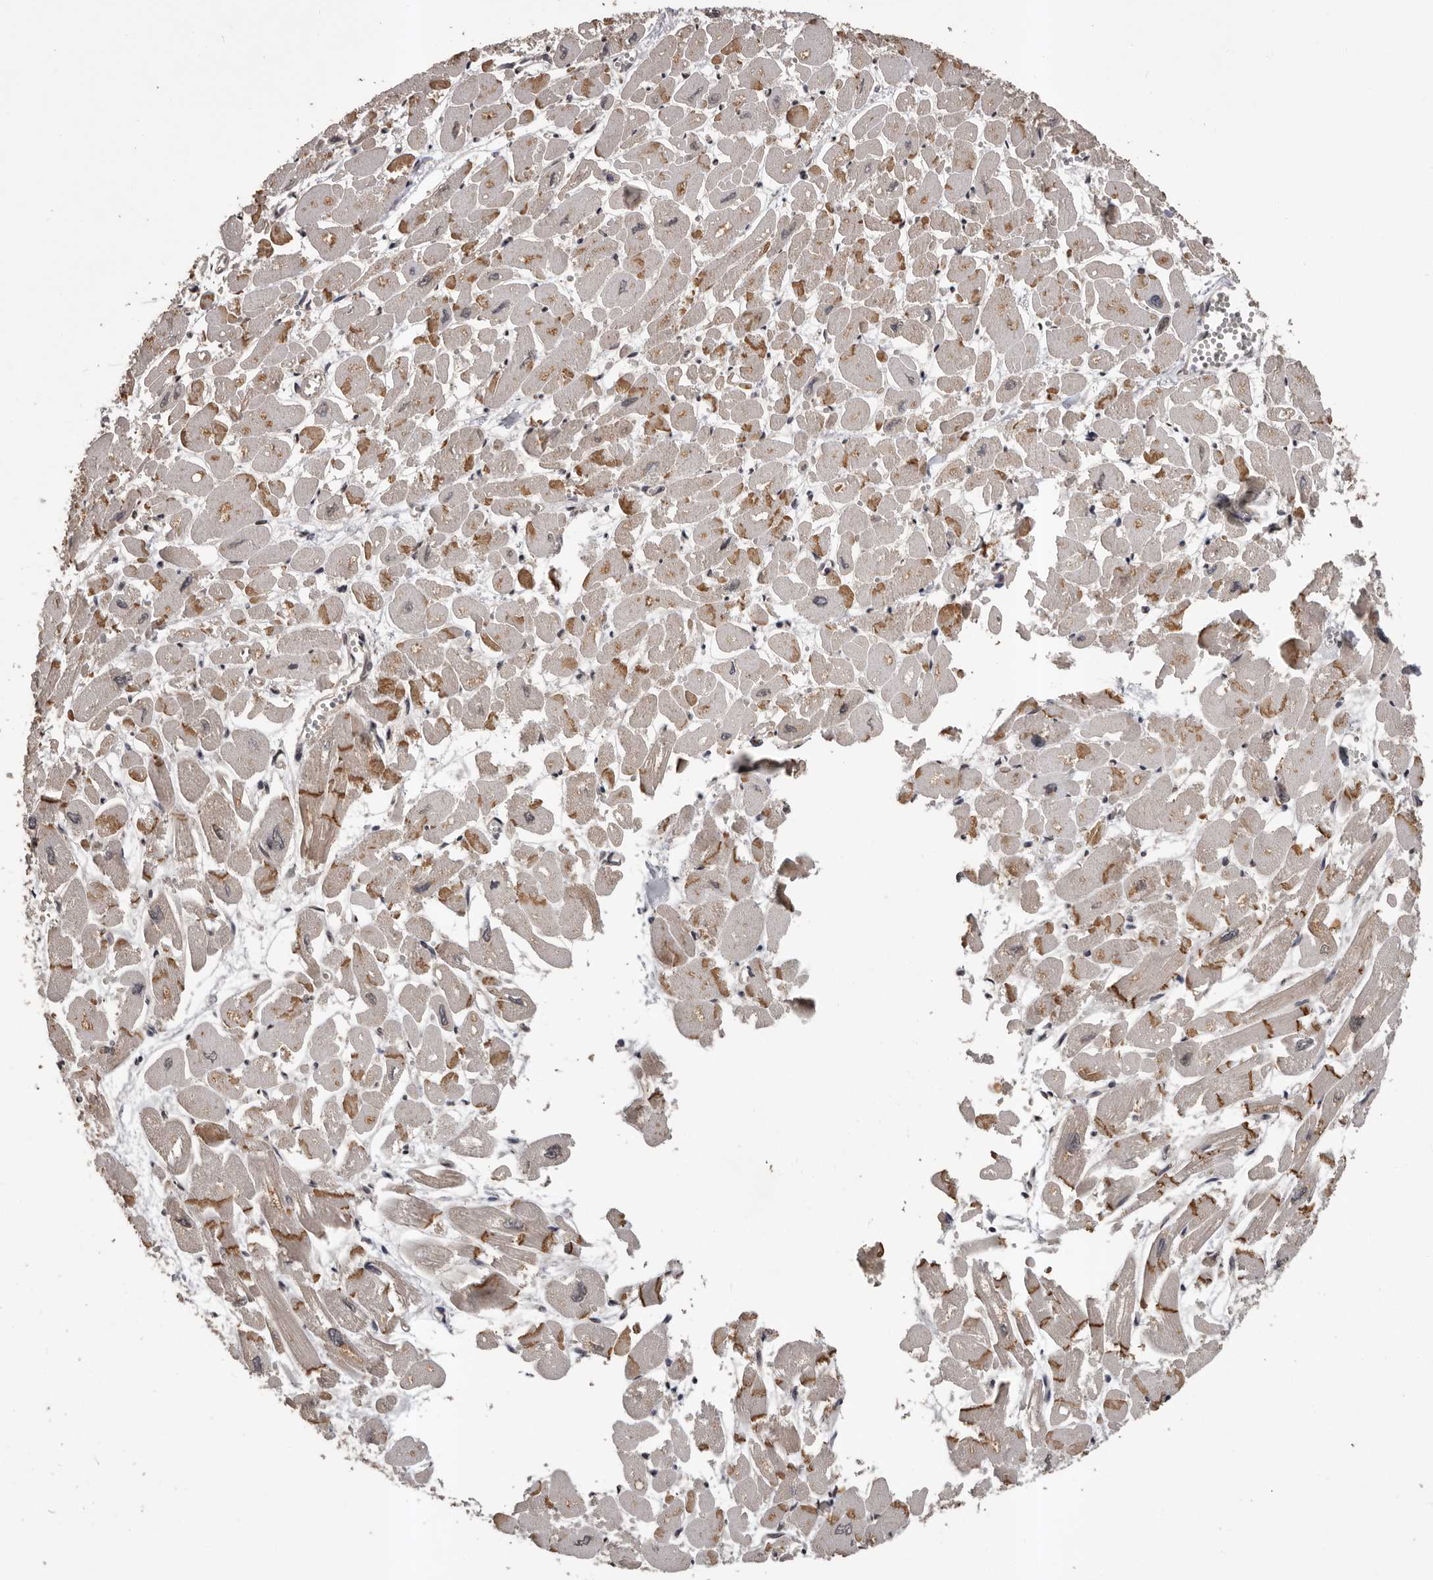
{"staining": {"intensity": "moderate", "quantity": ">75%", "location": "cytoplasmic/membranous"}, "tissue": "heart muscle", "cell_type": "Cardiomyocytes", "image_type": "normal", "snomed": [{"axis": "morphology", "description": "Normal tissue, NOS"}, {"axis": "topography", "description": "Heart"}], "caption": "Moderate cytoplasmic/membranous positivity for a protein is appreciated in approximately >75% of cardiomyocytes of benign heart muscle using immunohistochemistry.", "gene": "VPS37A", "patient": {"sex": "male", "age": 54}}